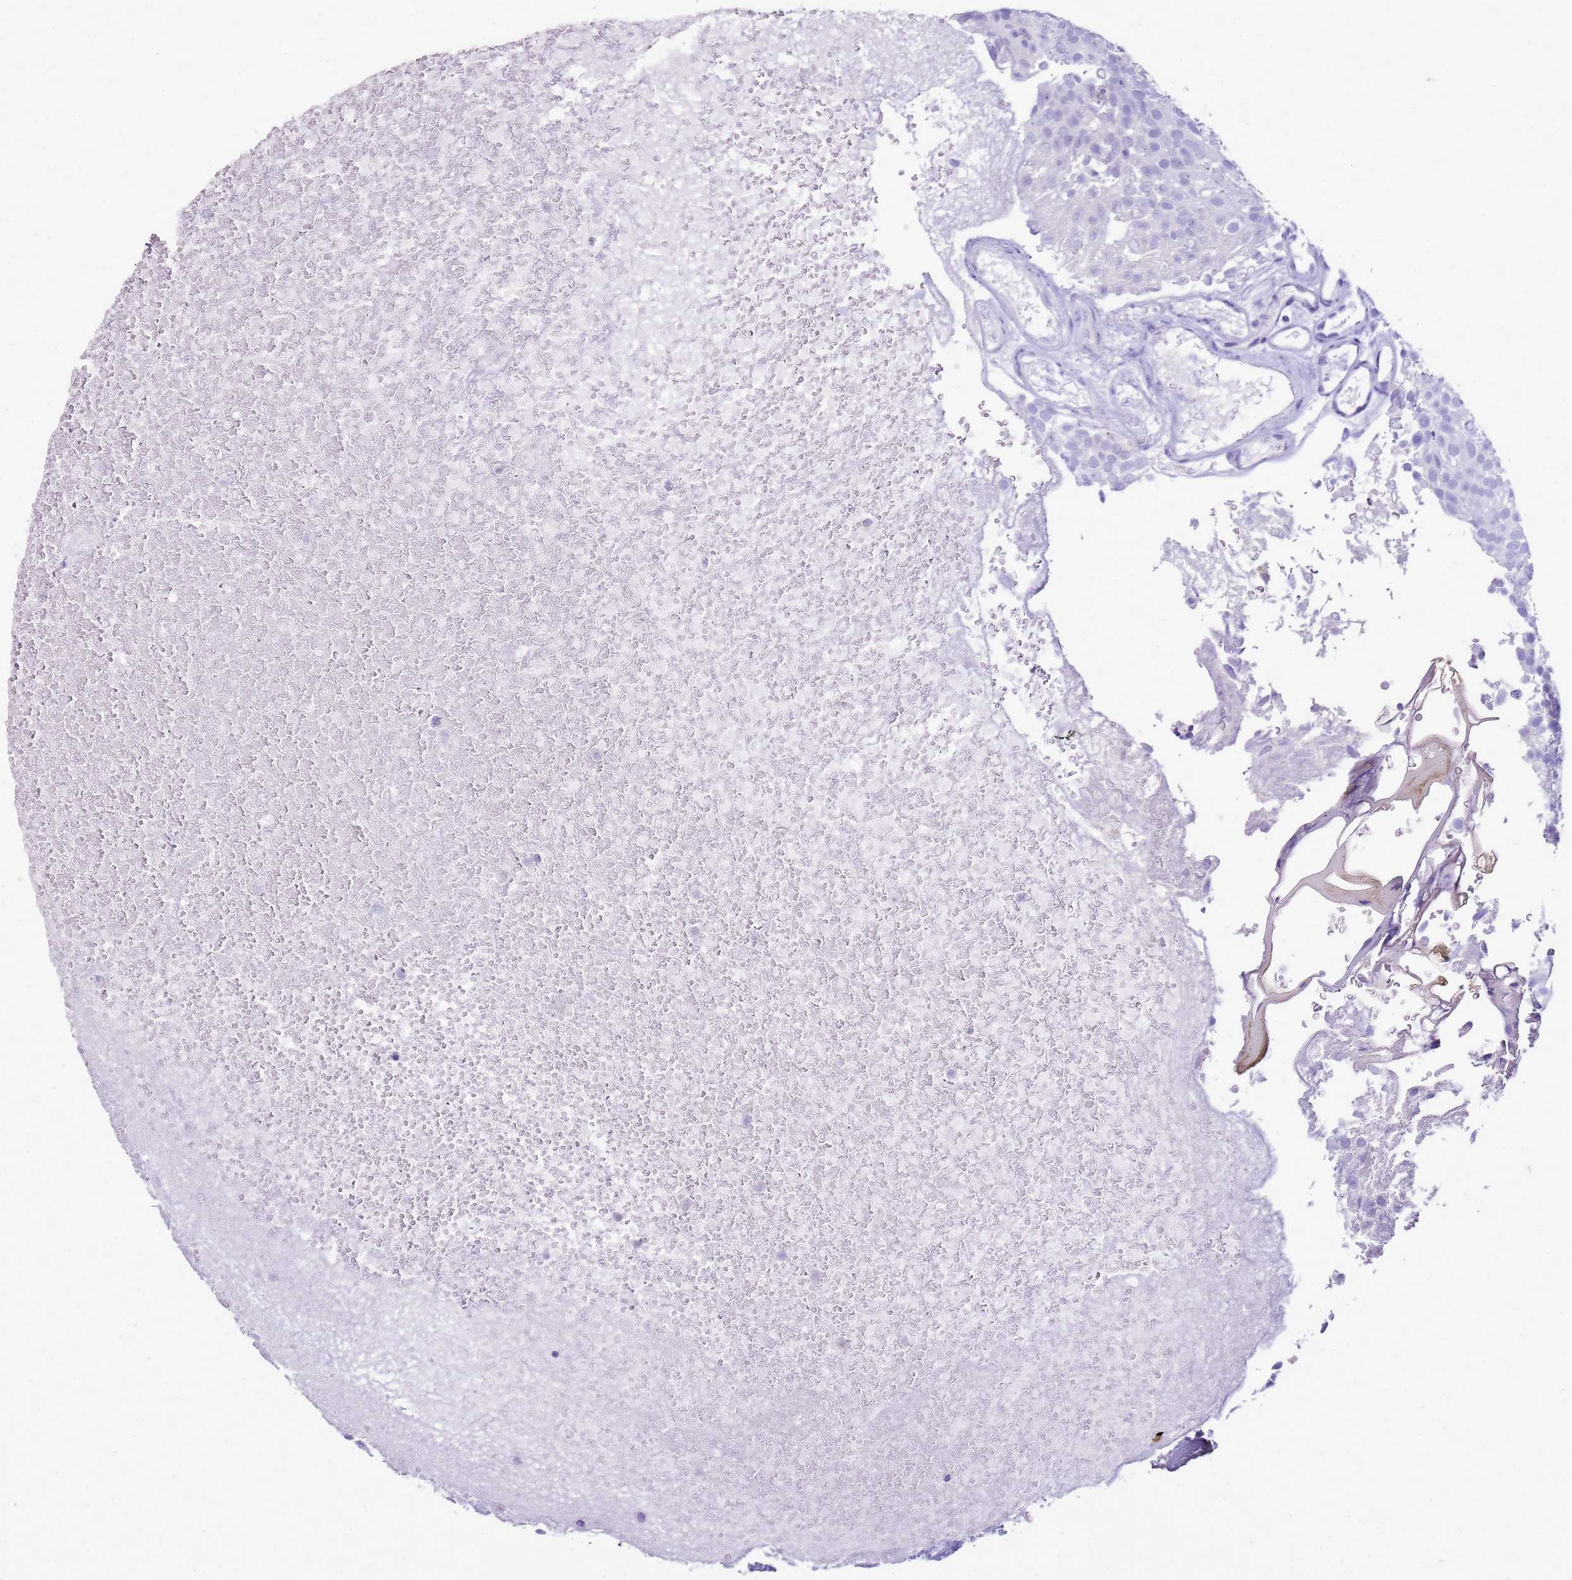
{"staining": {"intensity": "negative", "quantity": "none", "location": "none"}, "tissue": "urothelial cancer", "cell_type": "Tumor cells", "image_type": "cancer", "snomed": [{"axis": "morphology", "description": "Urothelial carcinoma, Low grade"}, {"axis": "topography", "description": "Urinary bladder"}], "caption": "The micrograph demonstrates no staining of tumor cells in low-grade urothelial carcinoma.", "gene": "SULT1E1", "patient": {"sex": "male", "age": 78}}